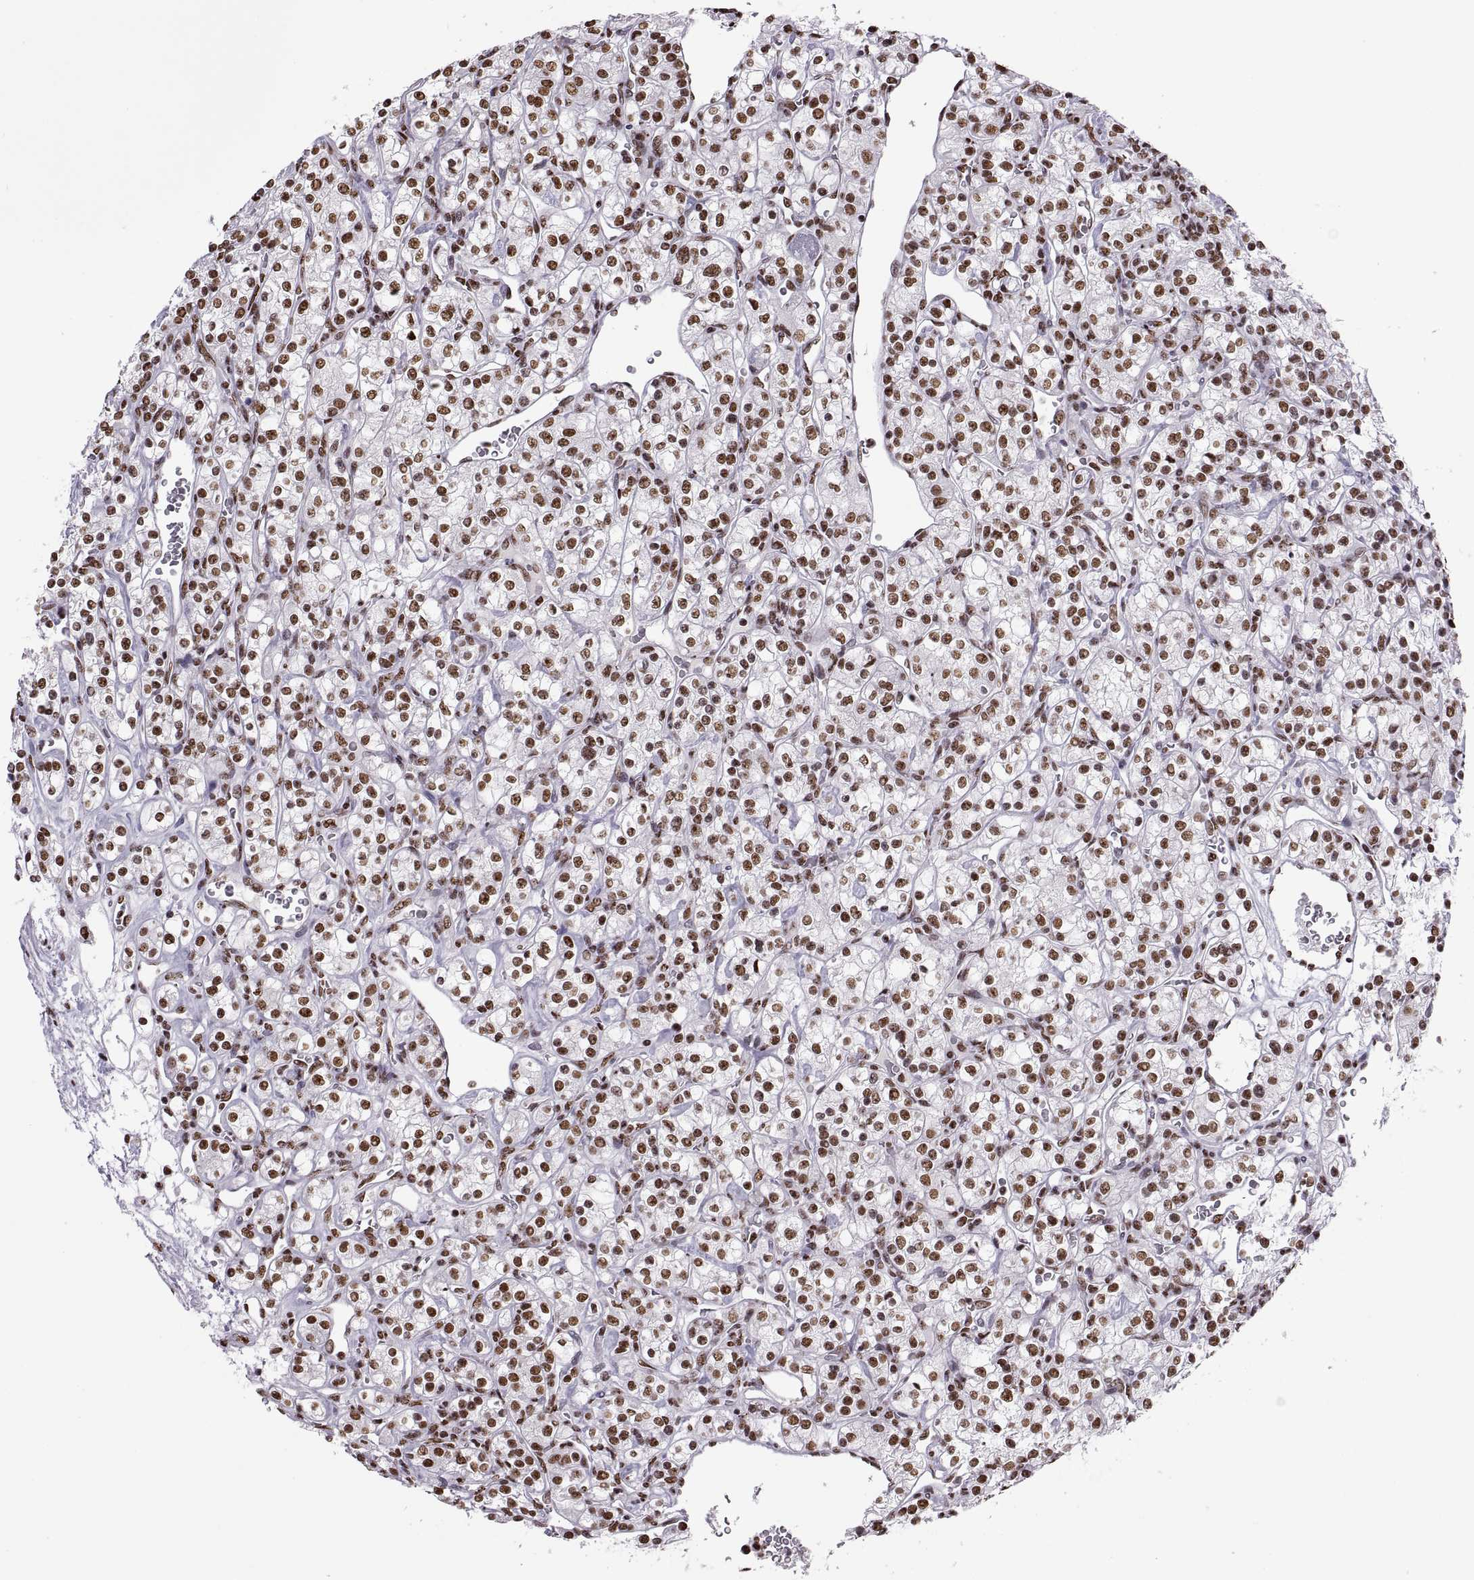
{"staining": {"intensity": "moderate", "quantity": ">75%", "location": "nuclear"}, "tissue": "renal cancer", "cell_type": "Tumor cells", "image_type": "cancer", "snomed": [{"axis": "morphology", "description": "Adenocarcinoma, NOS"}, {"axis": "topography", "description": "Kidney"}], "caption": "Brown immunohistochemical staining in human adenocarcinoma (renal) displays moderate nuclear staining in about >75% of tumor cells.", "gene": "SNAI1", "patient": {"sex": "male", "age": 77}}